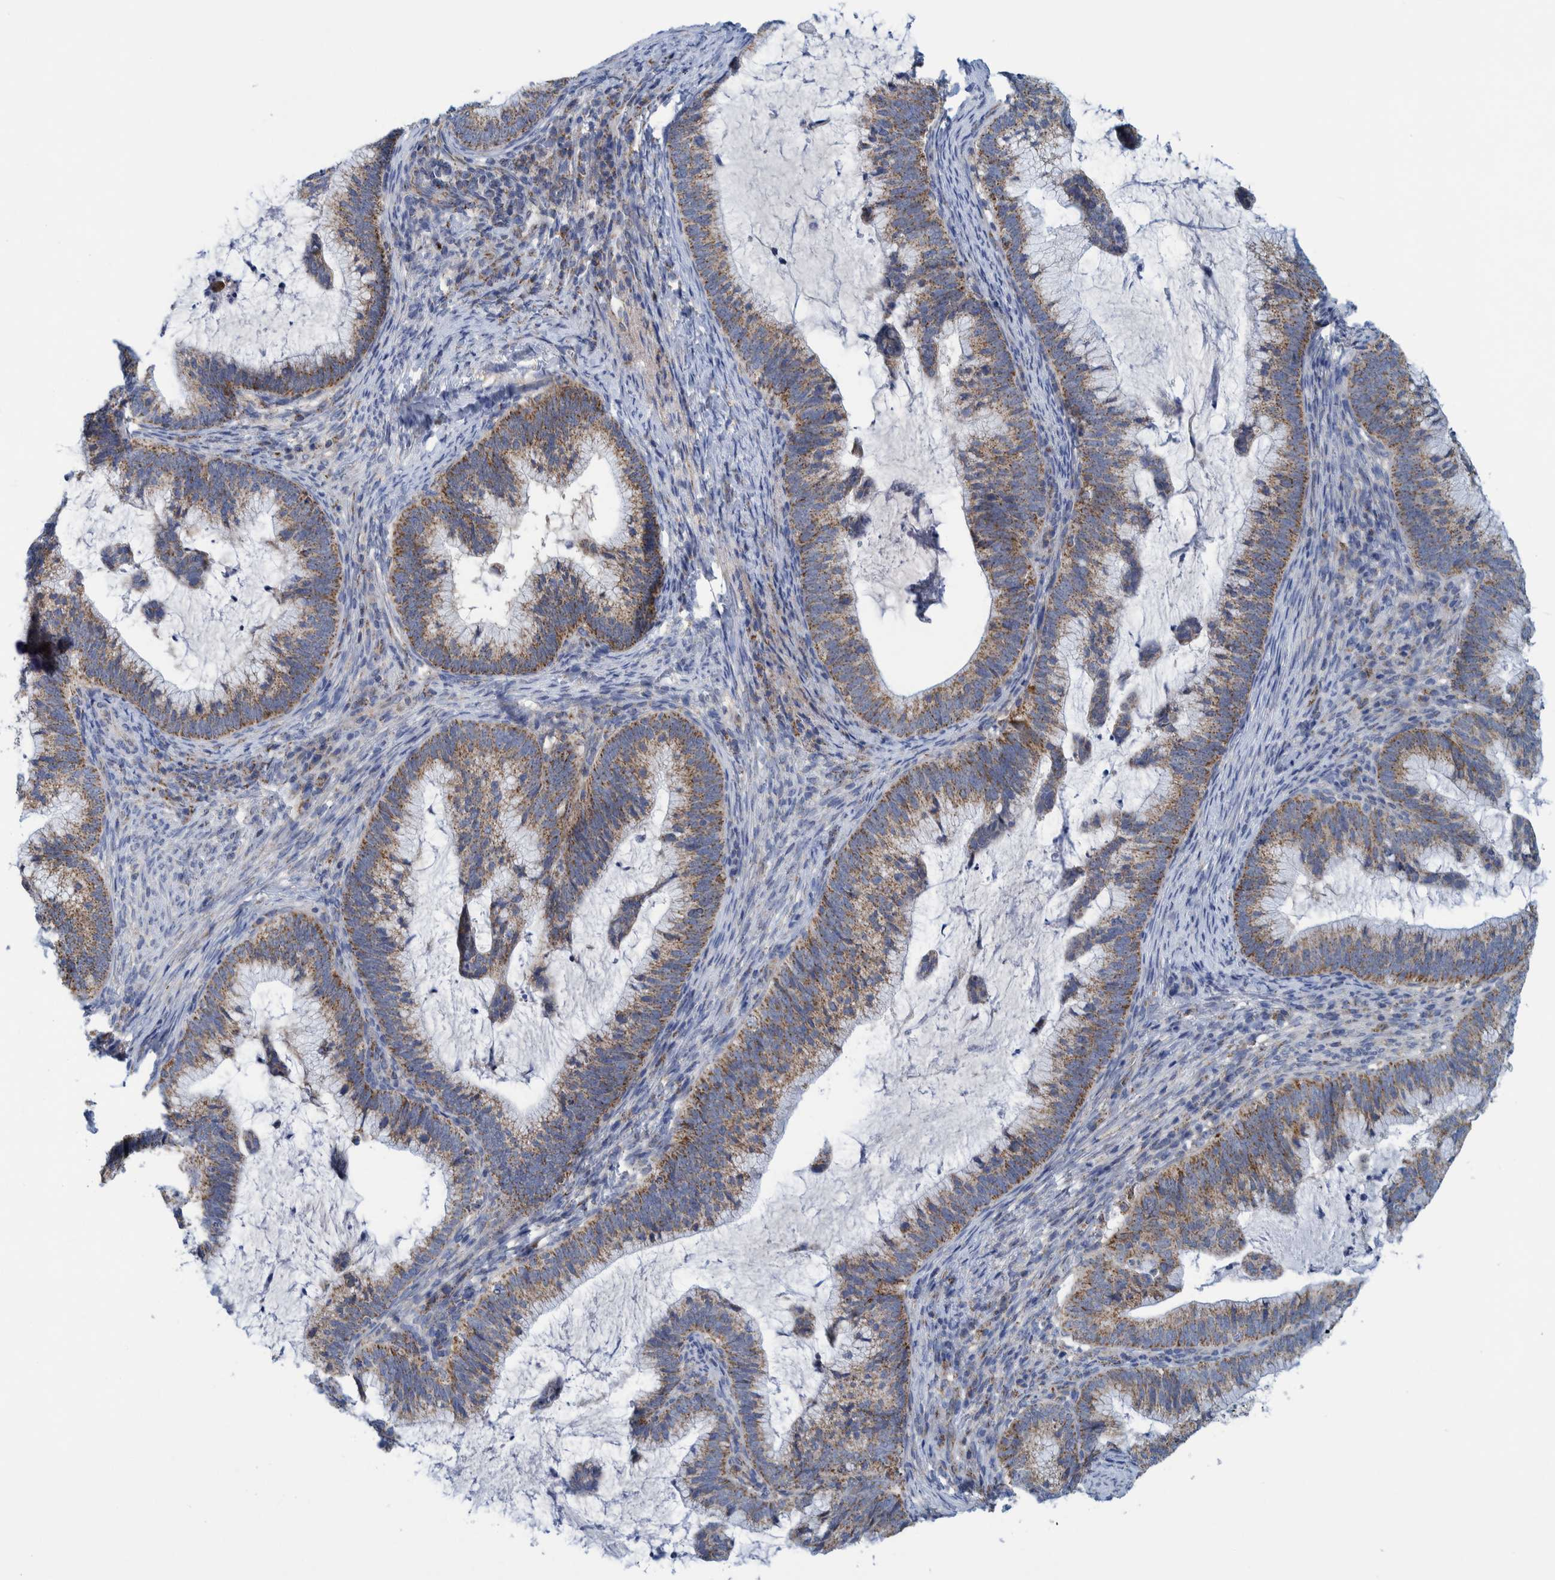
{"staining": {"intensity": "strong", "quantity": "25%-75%", "location": "cytoplasmic/membranous"}, "tissue": "cervical cancer", "cell_type": "Tumor cells", "image_type": "cancer", "snomed": [{"axis": "morphology", "description": "Adenocarcinoma, NOS"}, {"axis": "topography", "description": "Cervix"}], "caption": "Immunohistochemical staining of cervical adenocarcinoma exhibits strong cytoplasmic/membranous protein expression in about 25%-75% of tumor cells. (Stains: DAB in brown, nuclei in blue, Microscopy: brightfield microscopy at high magnification).", "gene": "MRPS7", "patient": {"sex": "female", "age": 36}}